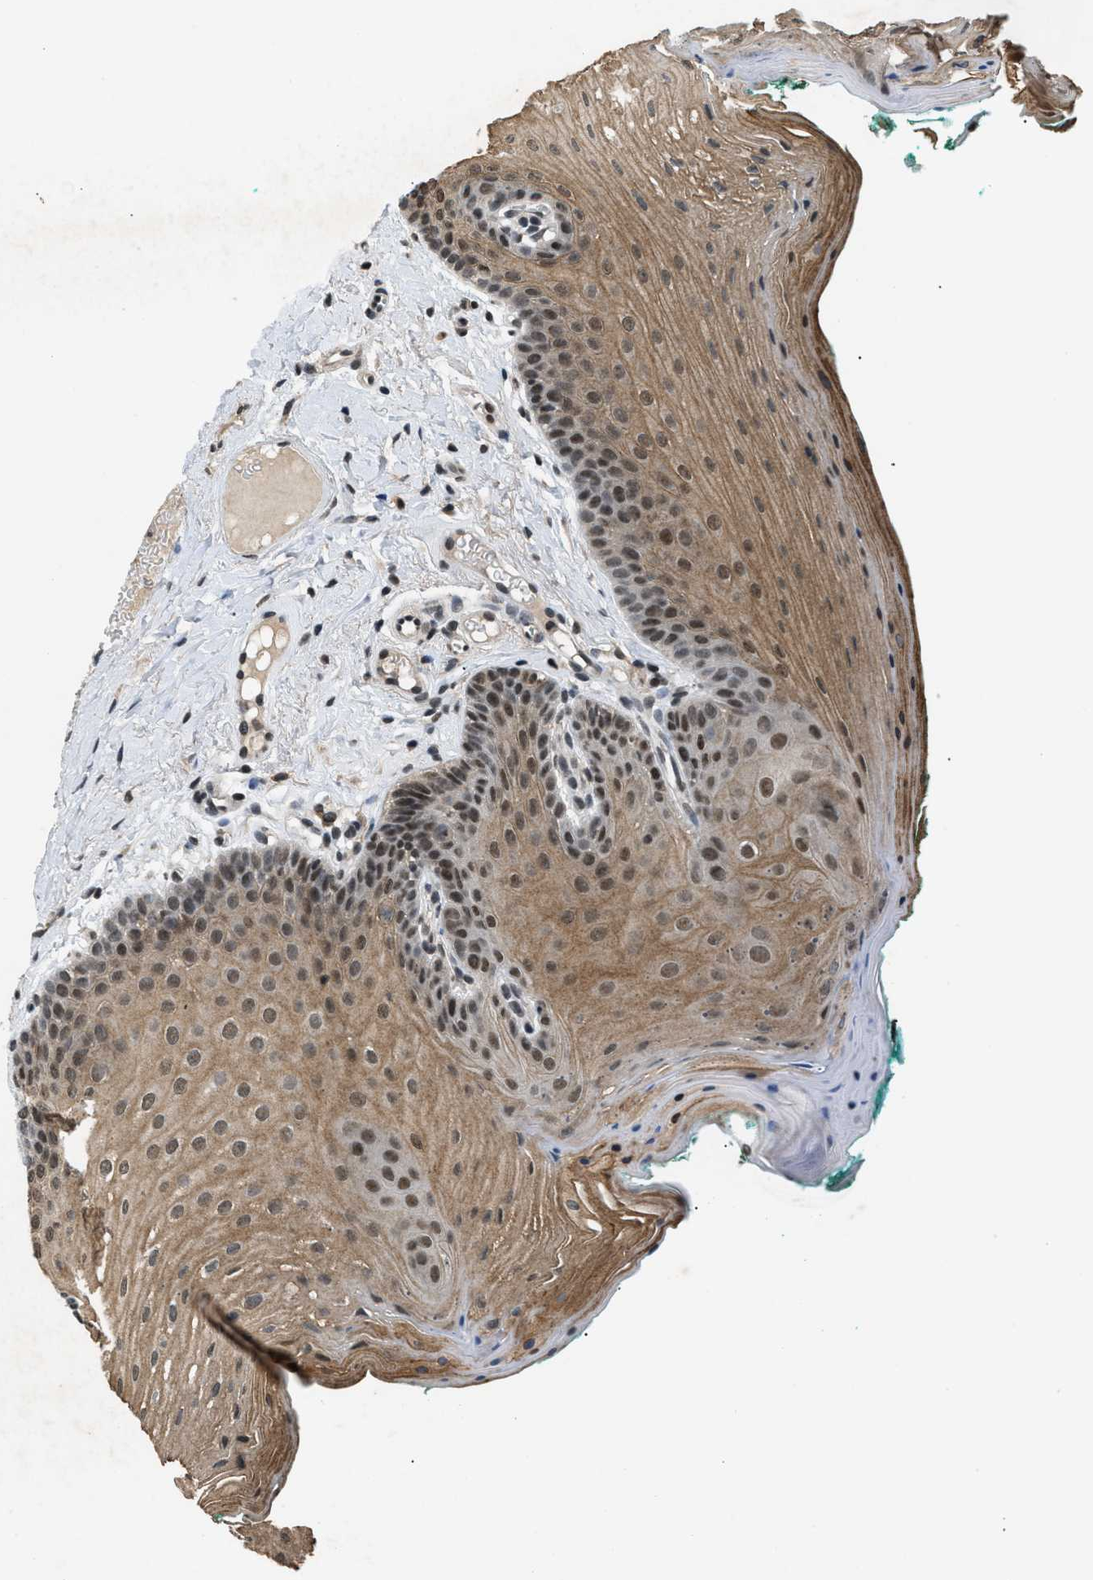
{"staining": {"intensity": "strong", "quantity": ">75%", "location": "cytoplasmic/membranous,nuclear"}, "tissue": "oral mucosa", "cell_type": "Squamous epithelial cells", "image_type": "normal", "snomed": [{"axis": "morphology", "description": "Normal tissue, NOS"}, {"axis": "topography", "description": "Oral tissue"}], "caption": "Oral mucosa stained with DAB IHC shows high levels of strong cytoplasmic/membranous,nuclear staining in about >75% of squamous epithelial cells.", "gene": "RBM5", "patient": {"sex": "male", "age": 58}}